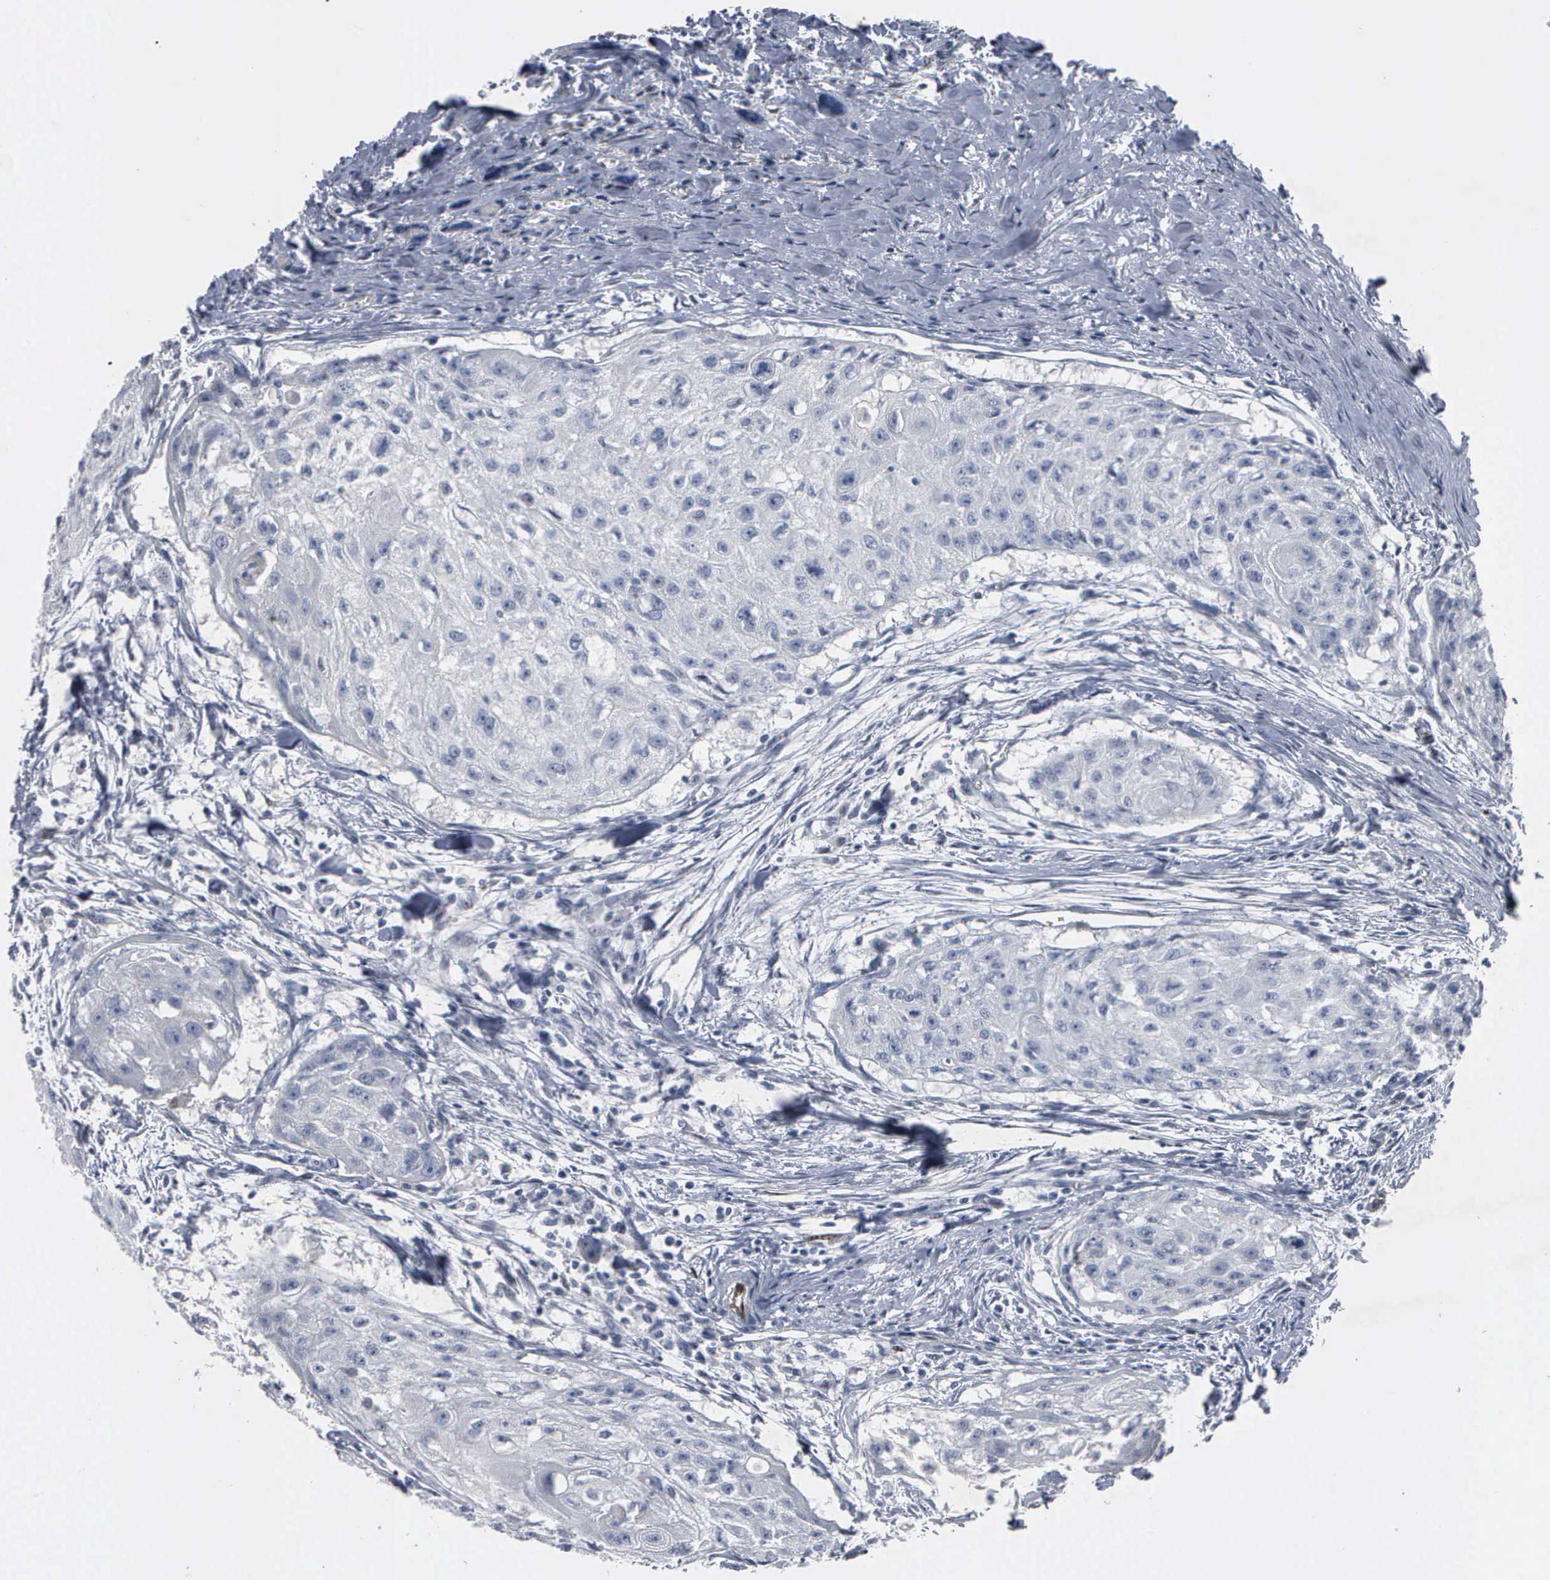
{"staining": {"intensity": "negative", "quantity": "none", "location": "none"}, "tissue": "head and neck cancer", "cell_type": "Tumor cells", "image_type": "cancer", "snomed": [{"axis": "morphology", "description": "Squamous cell carcinoma, NOS"}, {"axis": "topography", "description": "Head-Neck"}], "caption": "A high-resolution image shows immunohistochemistry (IHC) staining of head and neck squamous cell carcinoma, which reveals no significant staining in tumor cells.", "gene": "FGF2", "patient": {"sex": "male", "age": 64}}